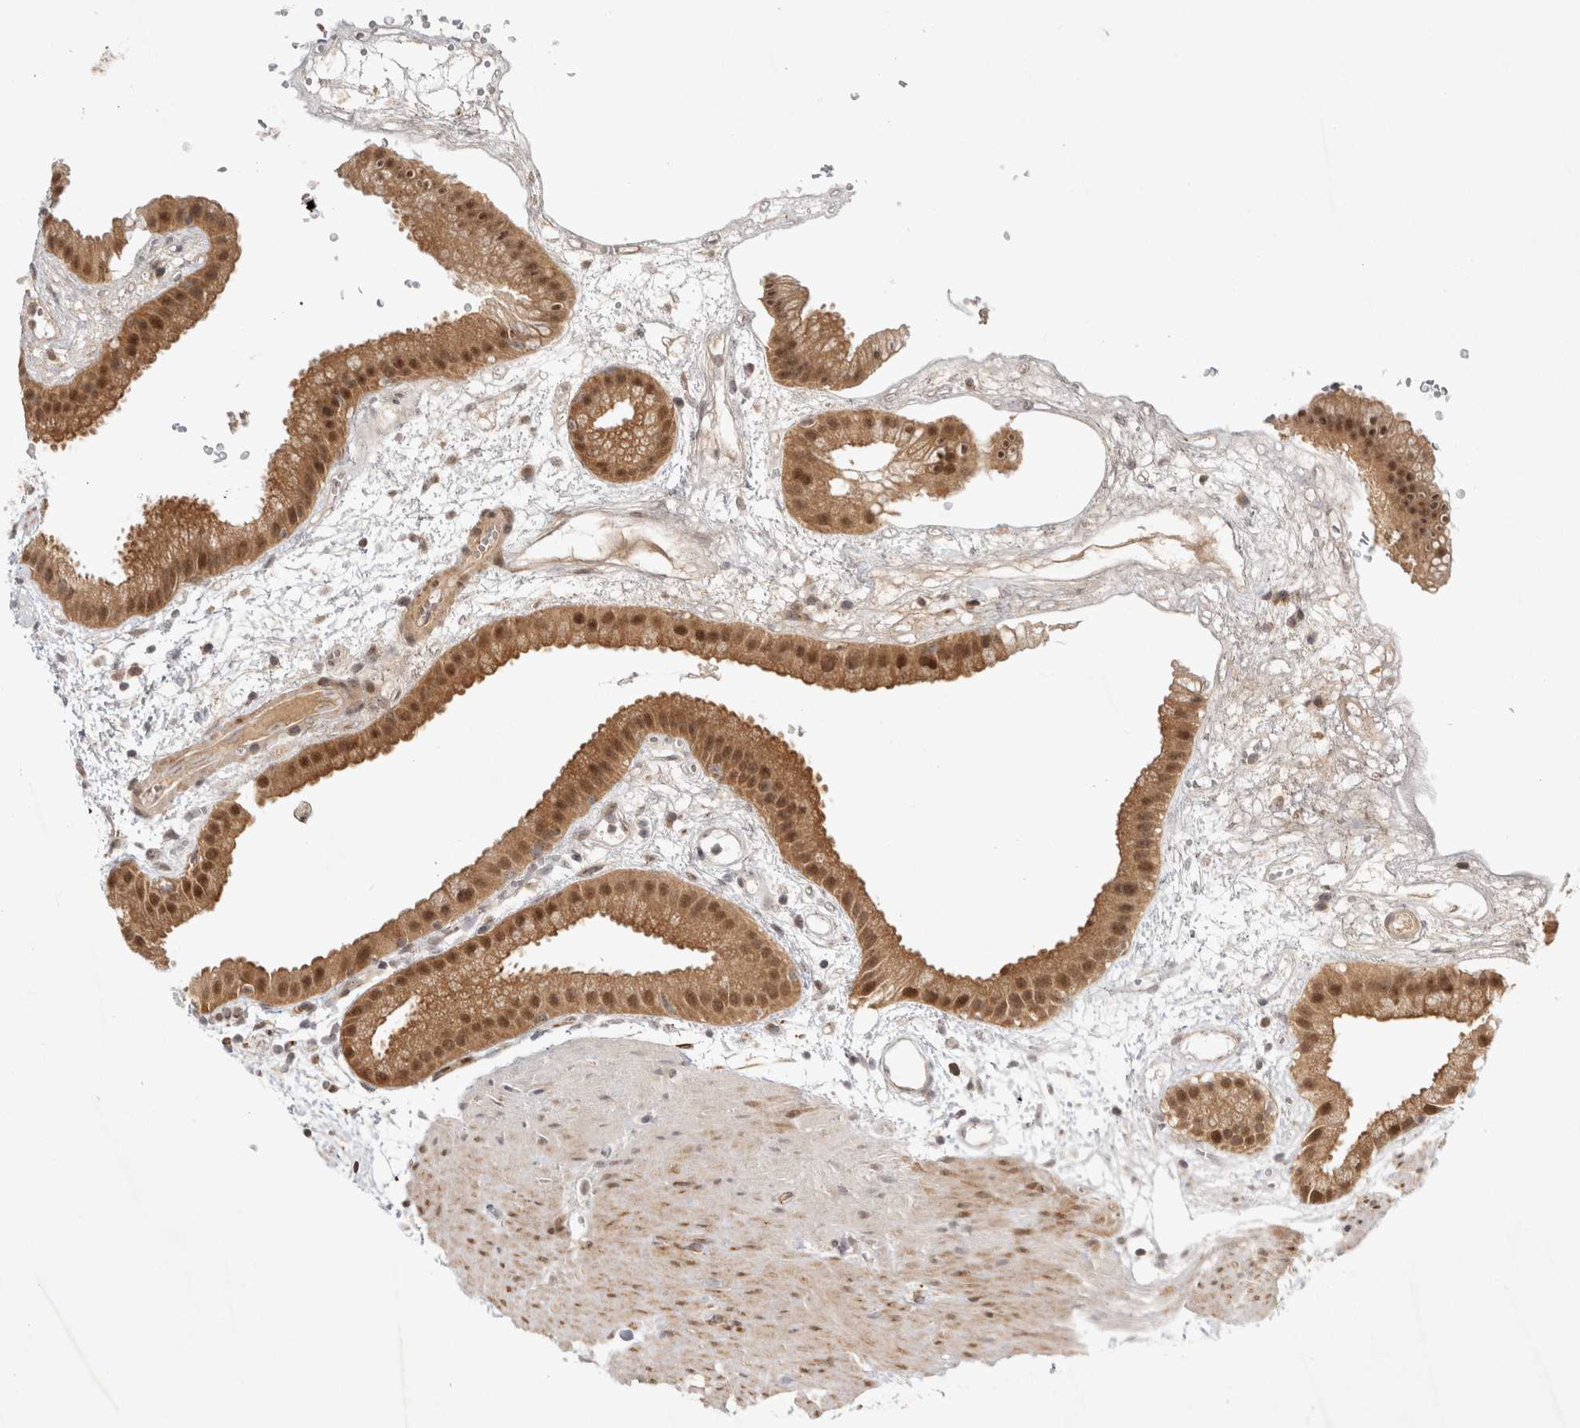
{"staining": {"intensity": "moderate", "quantity": ">75%", "location": "cytoplasmic/membranous,nuclear"}, "tissue": "gallbladder", "cell_type": "Glandular cells", "image_type": "normal", "snomed": [{"axis": "morphology", "description": "Normal tissue, NOS"}, {"axis": "topography", "description": "Gallbladder"}], "caption": "Immunohistochemical staining of benign gallbladder shows moderate cytoplasmic/membranous,nuclear protein expression in approximately >75% of glandular cells.", "gene": "ZNF318", "patient": {"sex": "female", "age": 64}}